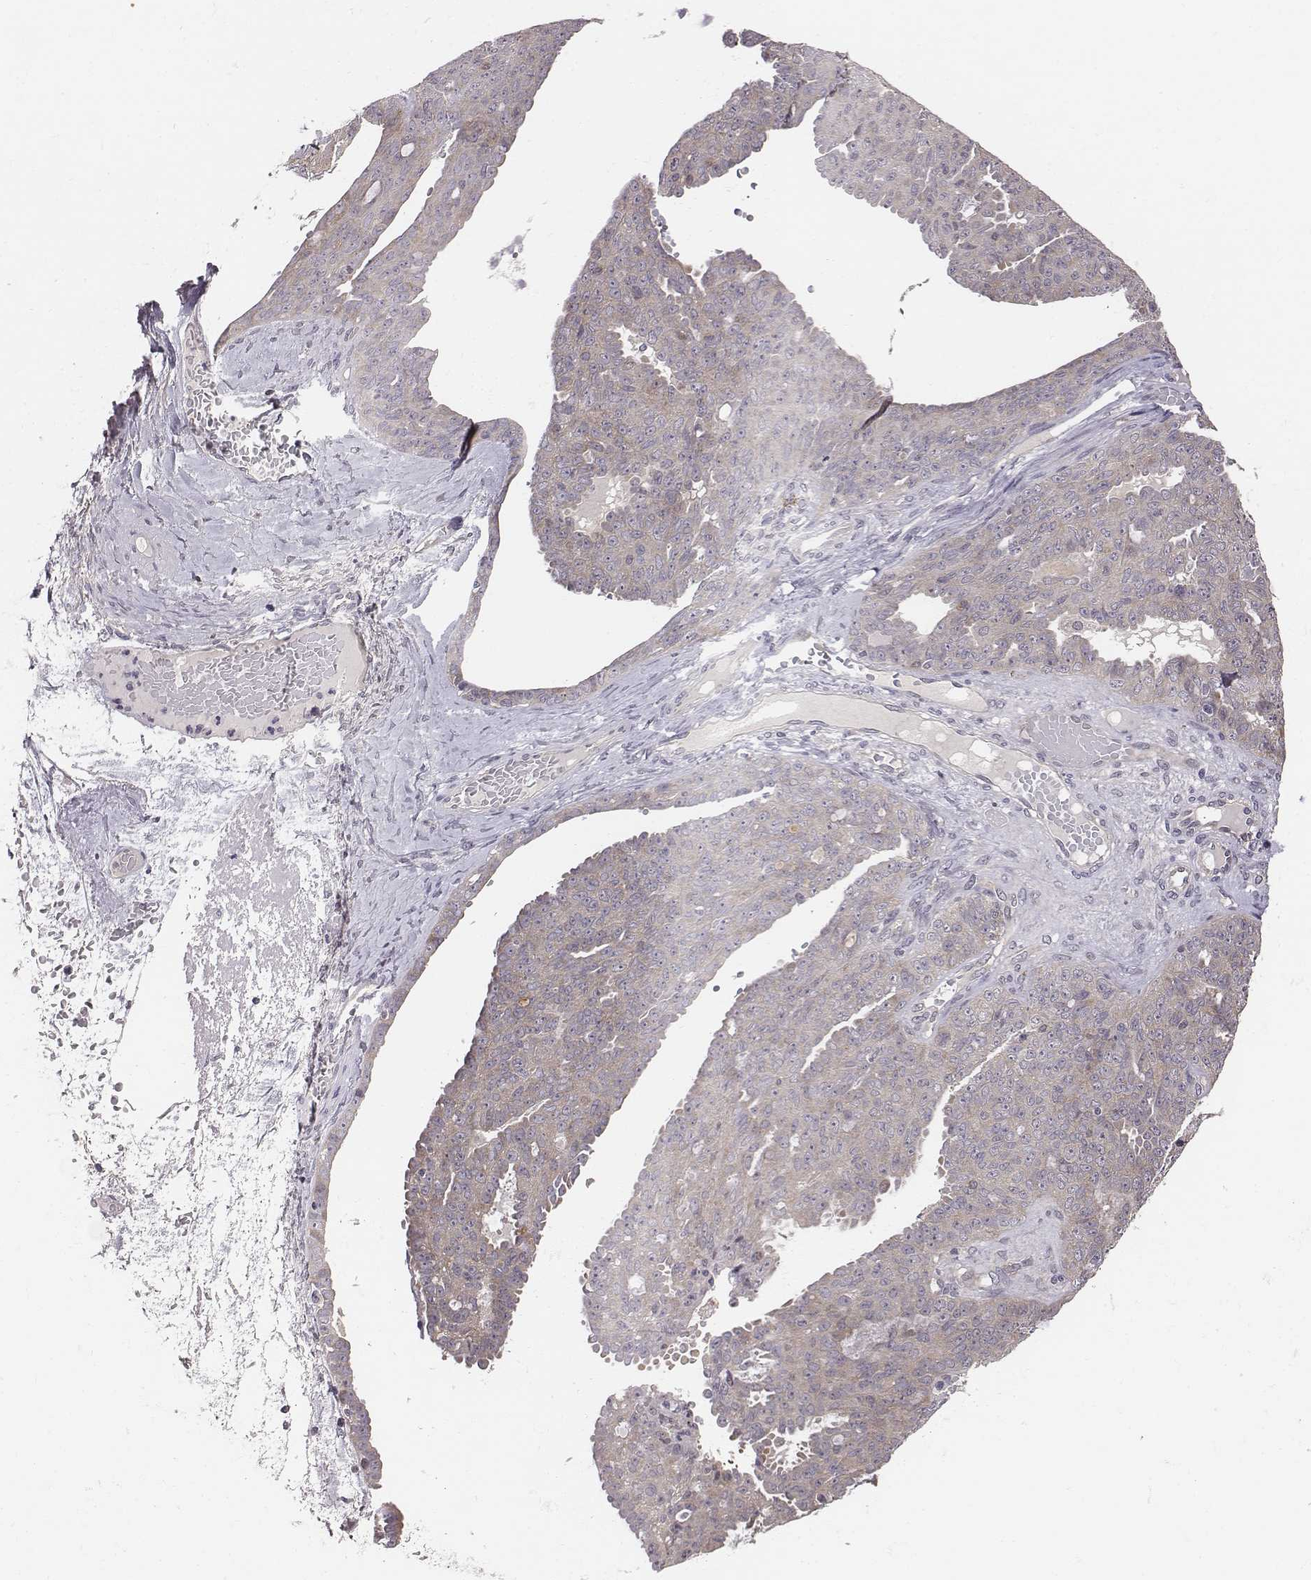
{"staining": {"intensity": "weak", "quantity": ">75%", "location": "cytoplasmic/membranous"}, "tissue": "ovarian cancer", "cell_type": "Tumor cells", "image_type": "cancer", "snomed": [{"axis": "morphology", "description": "Cystadenocarcinoma, serous, NOS"}, {"axis": "topography", "description": "Ovary"}], "caption": "Ovarian cancer was stained to show a protein in brown. There is low levels of weak cytoplasmic/membranous expression in about >75% of tumor cells. (DAB IHC with brightfield microscopy, high magnification).", "gene": "SMURF2", "patient": {"sex": "female", "age": 71}}